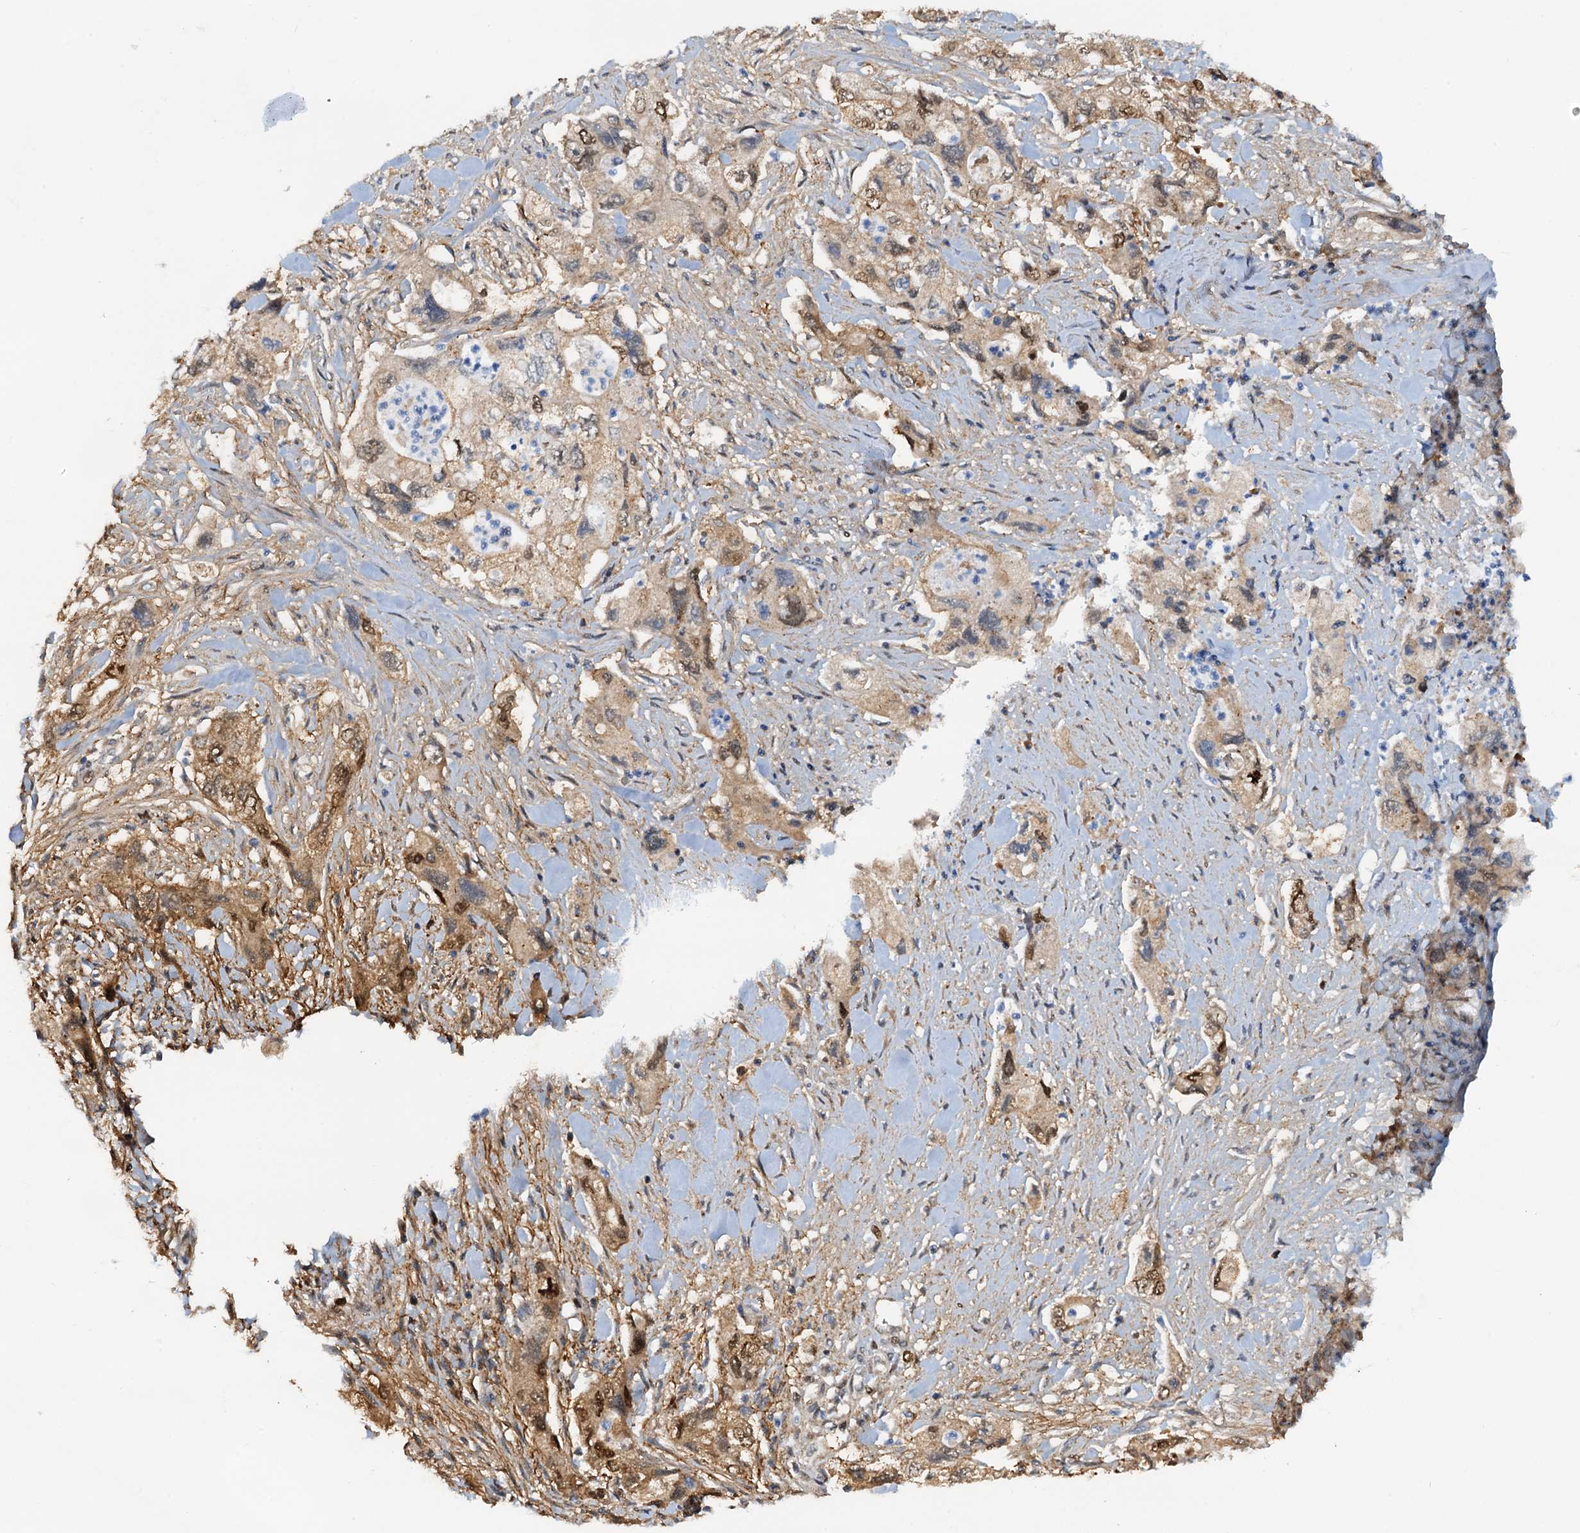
{"staining": {"intensity": "moderate", "quantity": "25%-75%", "location": "cytoplasmic/membranous,nuclear"}, "tissue": "pancreatic cancer", "cell_type": "Tumor cells", "image_type": "cancer", "snomed": [{"axis": "morphology", "description": "Adenocarcinoma, NOS"}, {"axis": "topography", "description": "Pancreas"}], "caption": "Protein expression analysis of human pancreatic cancer reveals moderate cytoplasmic/membranous and nuclear positivity in approximately 25%-75% of tumor cells. Using DAB (3,3'-diaminobenzidine) (brown) and hematoxylin (blue) stains, captured at high magnification using brightfield microscopy.", "gene": "PTGES3", "patient": {"sex": "female", "age": 73}}